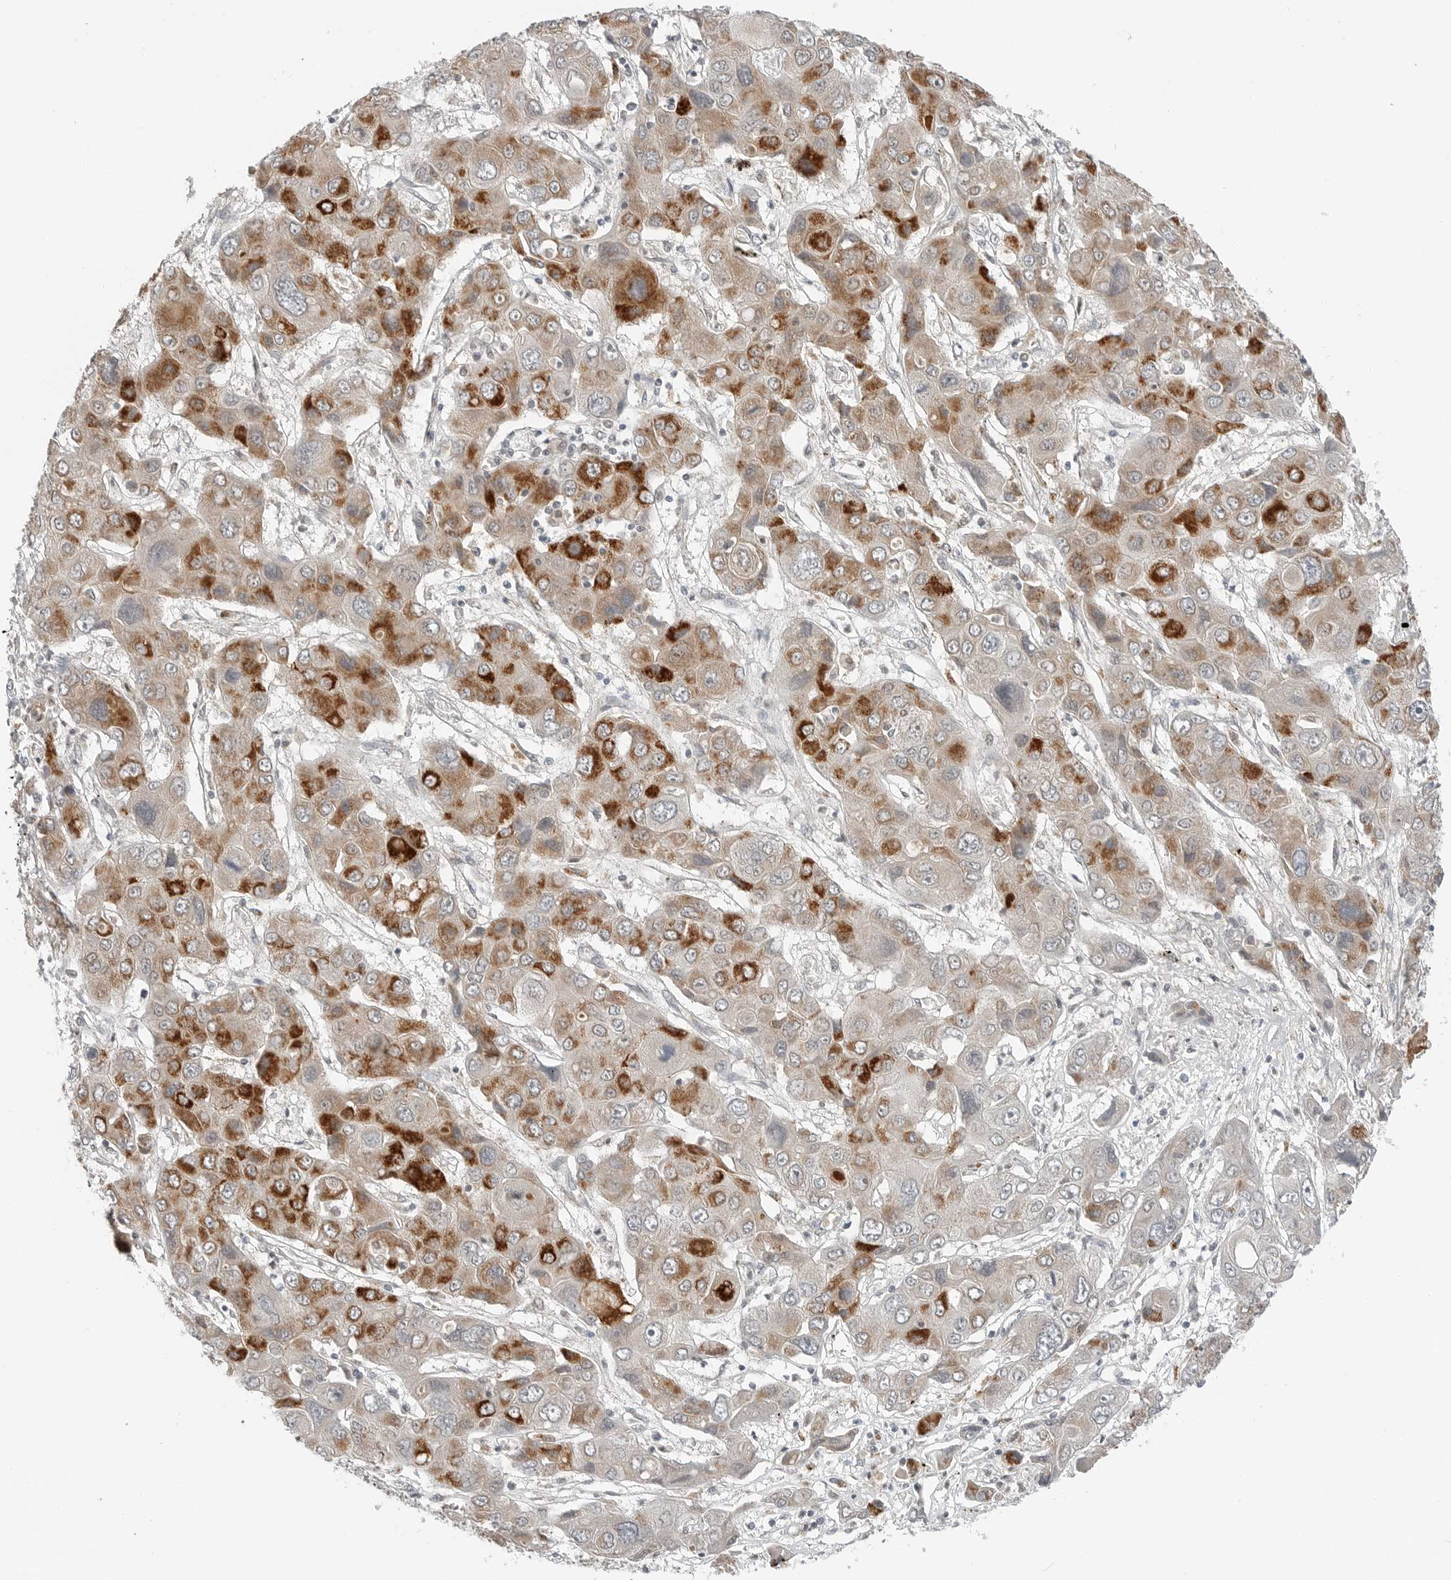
{"staining": {"intensity": "strong", "quantity": "25%-75%", "location": "cytoplasmic/membranous"}, "tissue": "liver cancer", "cell_type": "Tumor cells", "image_type": "cancer", "snomed": [{"axis": "morphology", "description": "Cholangiocarcinoma"}, {"axis": "topography", "description": "Liver"}], "caption": "A high-resolution histopathology image shows immunohistochemistry (IHC) staining of liver cancer, which shows strong cytoplasmic/membranous positivity in about 25%-75% of tumor cells. The protein is stained brown, and the nuclei are stained in blue (DAB IHC with brightfield microscopy, high magnification).", "gene": "FCRLB", "patient": {"sex": "male", "age": 67}}